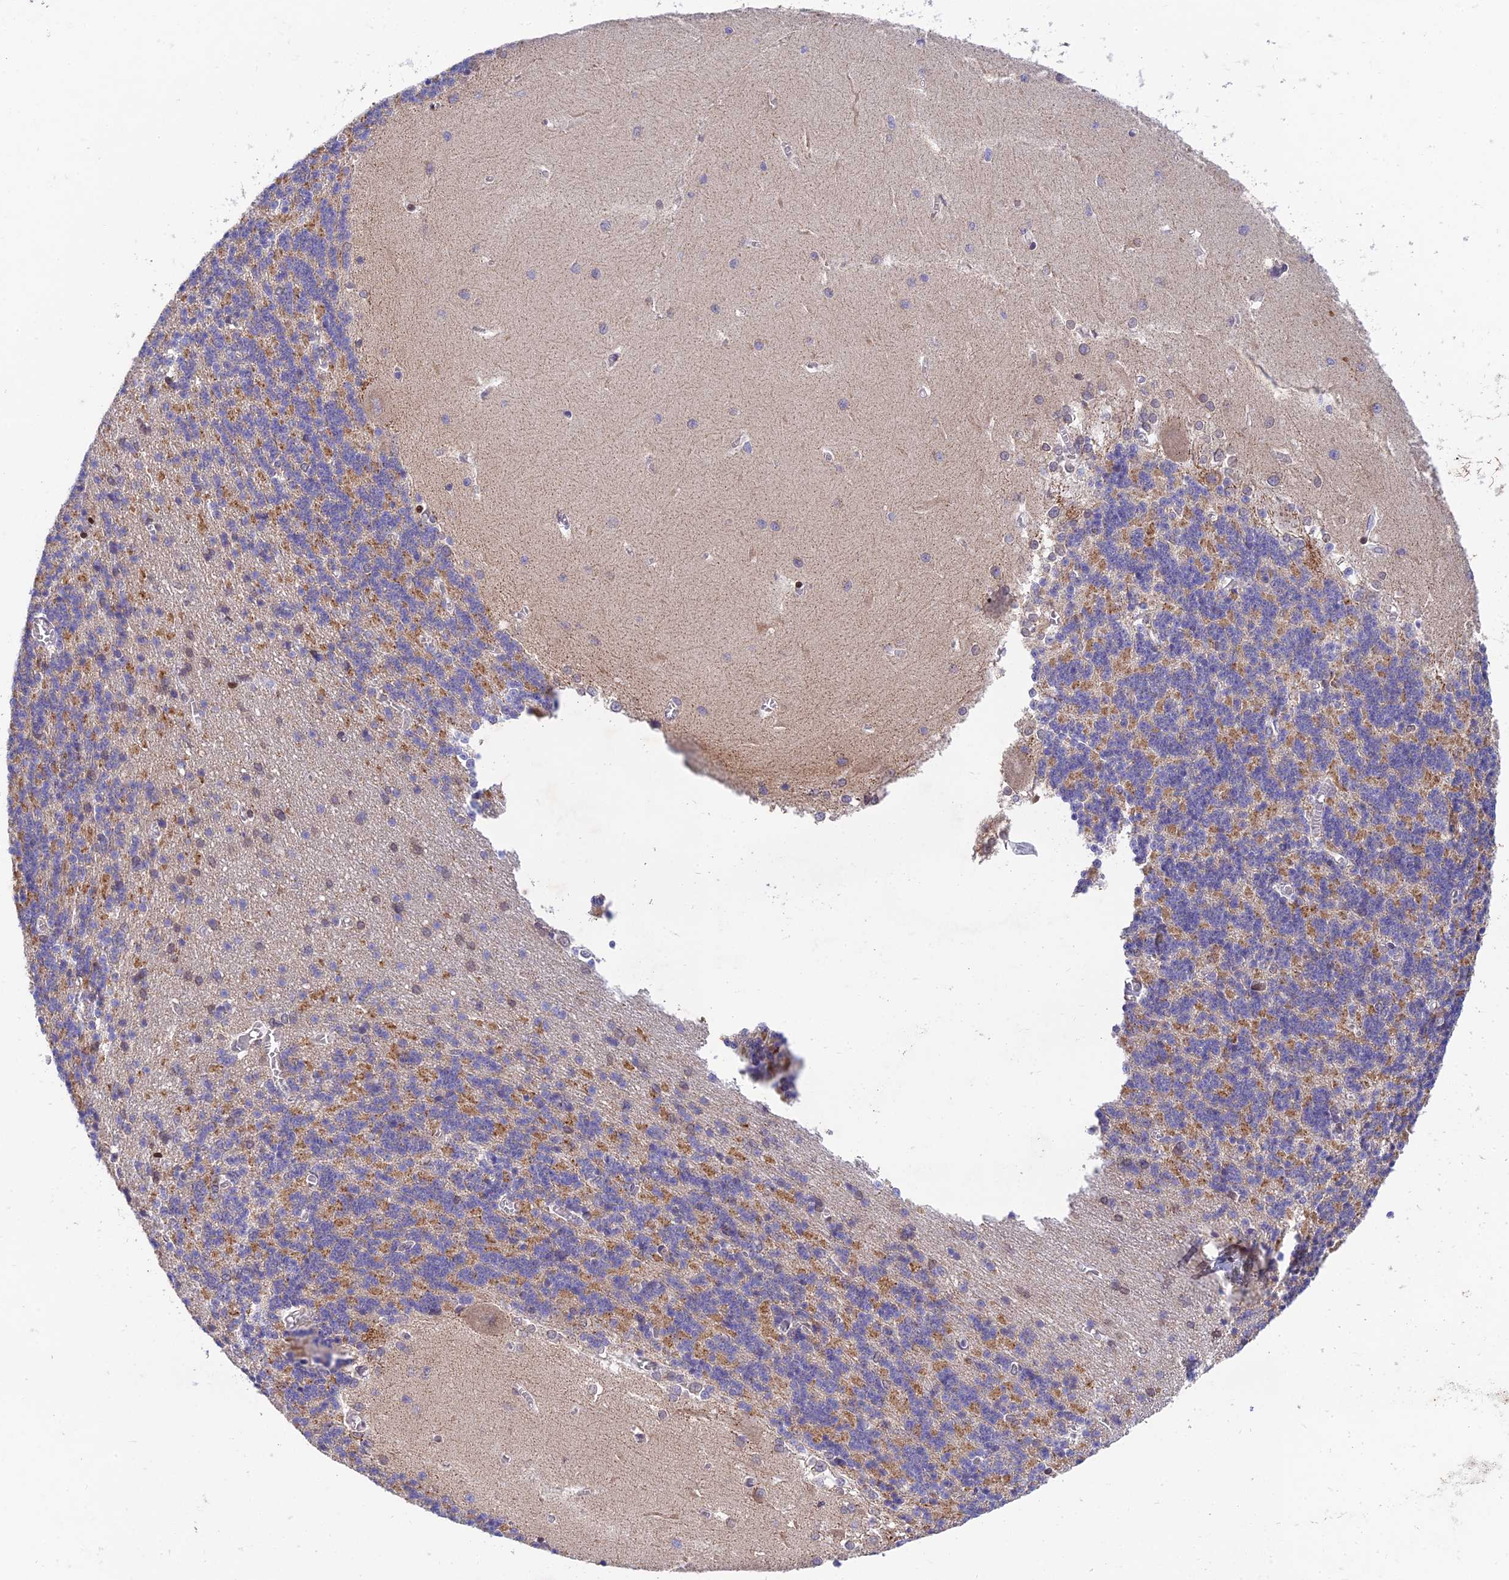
{"staining": {"intensity": "moderate", "quantity": "<25%", "location": "cytoplasmic/membranous"}, "tissue": "cerebellum", "cell_type": "Cells in granular layer", "image_type": "normal", "snomed": [{"axis": "morphology", "description": "Normal tissue, NOS"}, {"axis": "topography", "description": "Cerebellum"}], "caption": "A photomicrograph showing moderate cytoplasmic/membranous expression in about <25% of cells in granular layer in normal cerebellum, as visualized by brown immunohistochemical staining.", "gene": "MGAT2", "patient": {"sex": "male", "age": 37}}